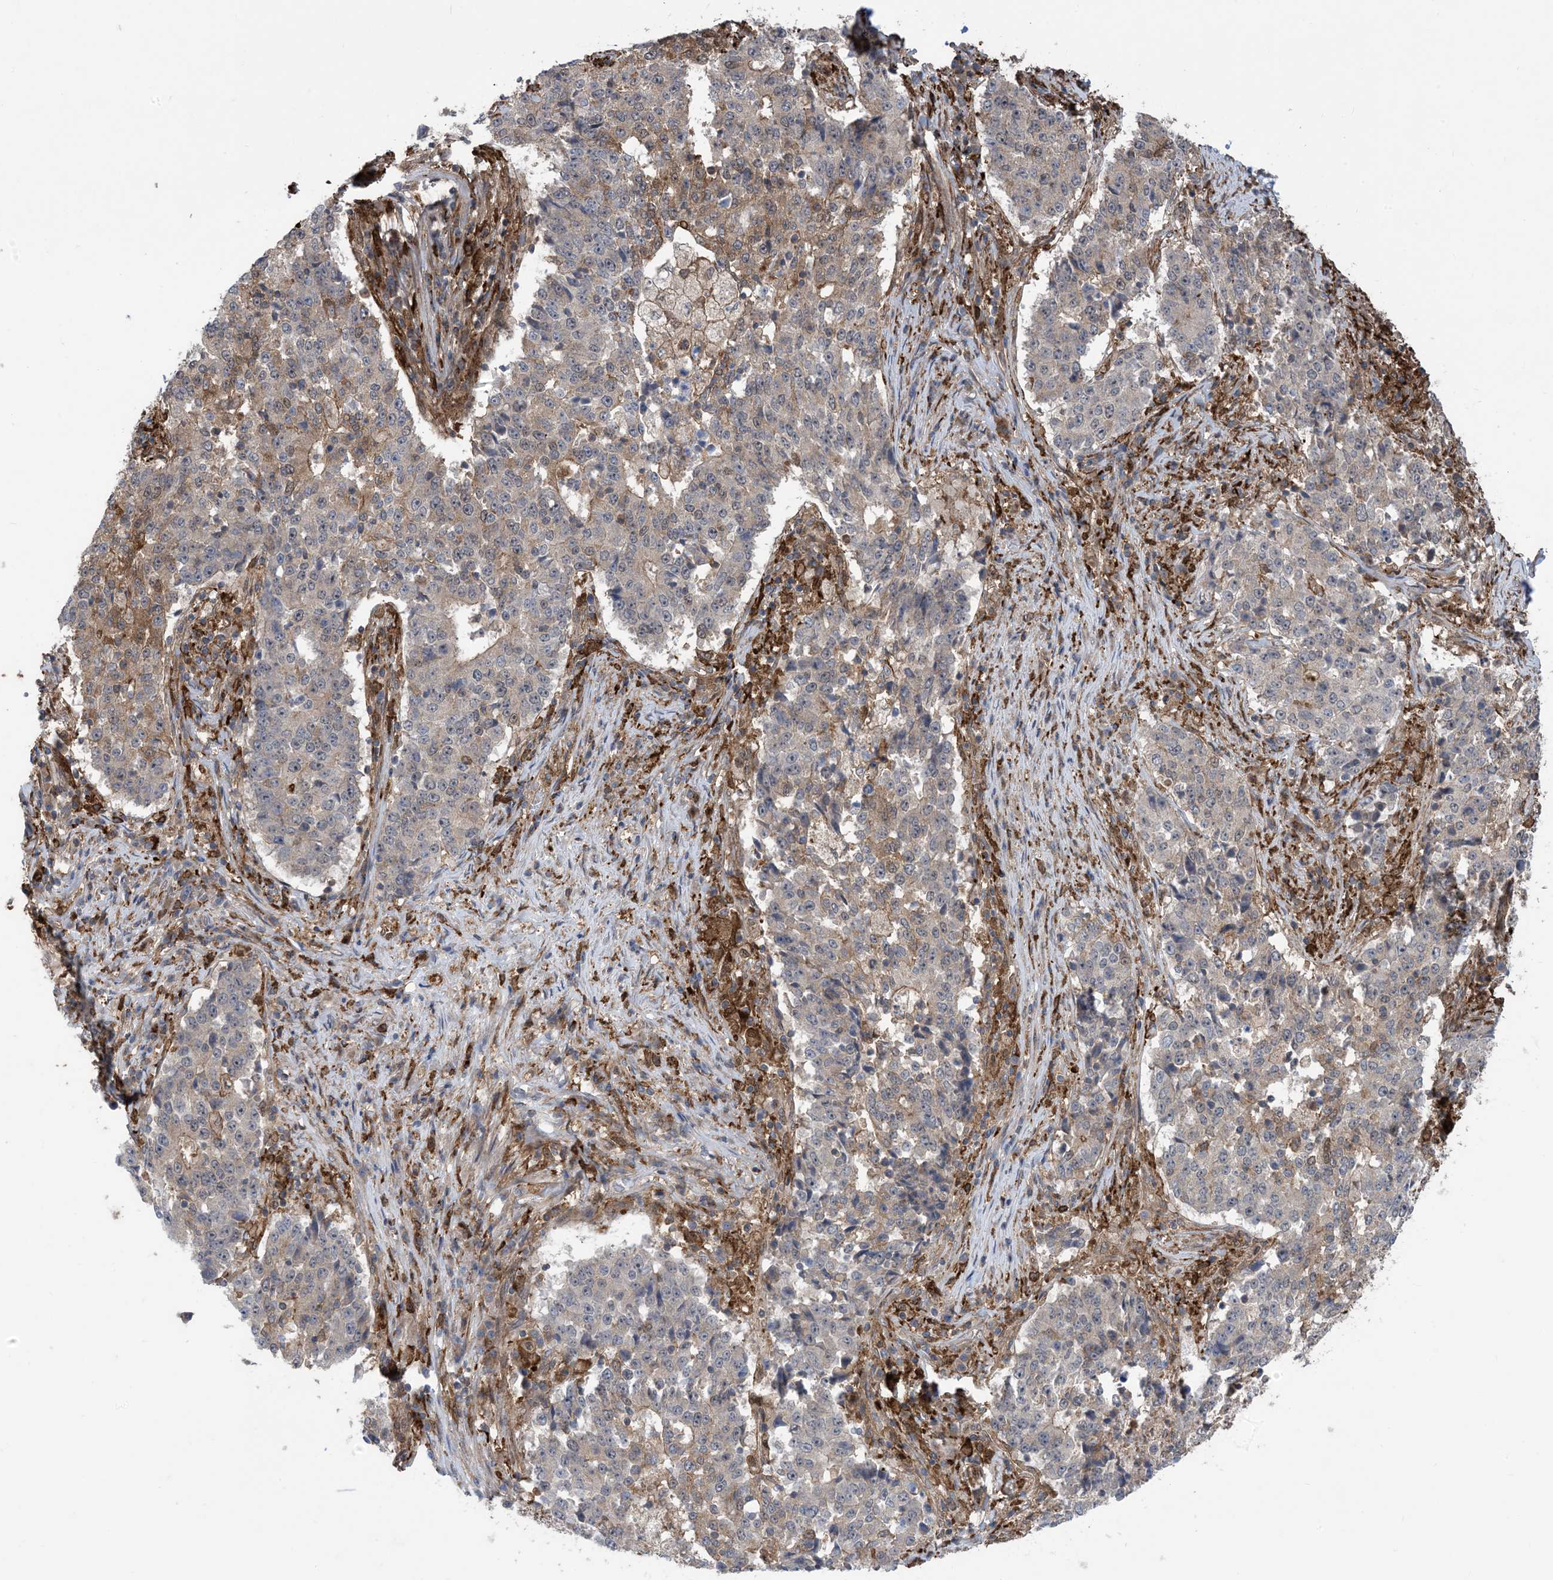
{"staining": {"intensity": "weak", "quantity": "<25%", "location": "cytoplasmic/membranous"}, "tissue": "stomach cancer", "cell_type": "Tumor cells", "image_type": "cancer", "snomed": [{"axis": "morphology", "description": "Adenocarcinoma, NOS"}, {"axis": "topography", "description": "Stomach"}], "caption": "Tumor cells are negative for brown protein staining in stomach cancer.", "gene": "HS1BP3", "patient": {"sex": "male", "age": 59}}